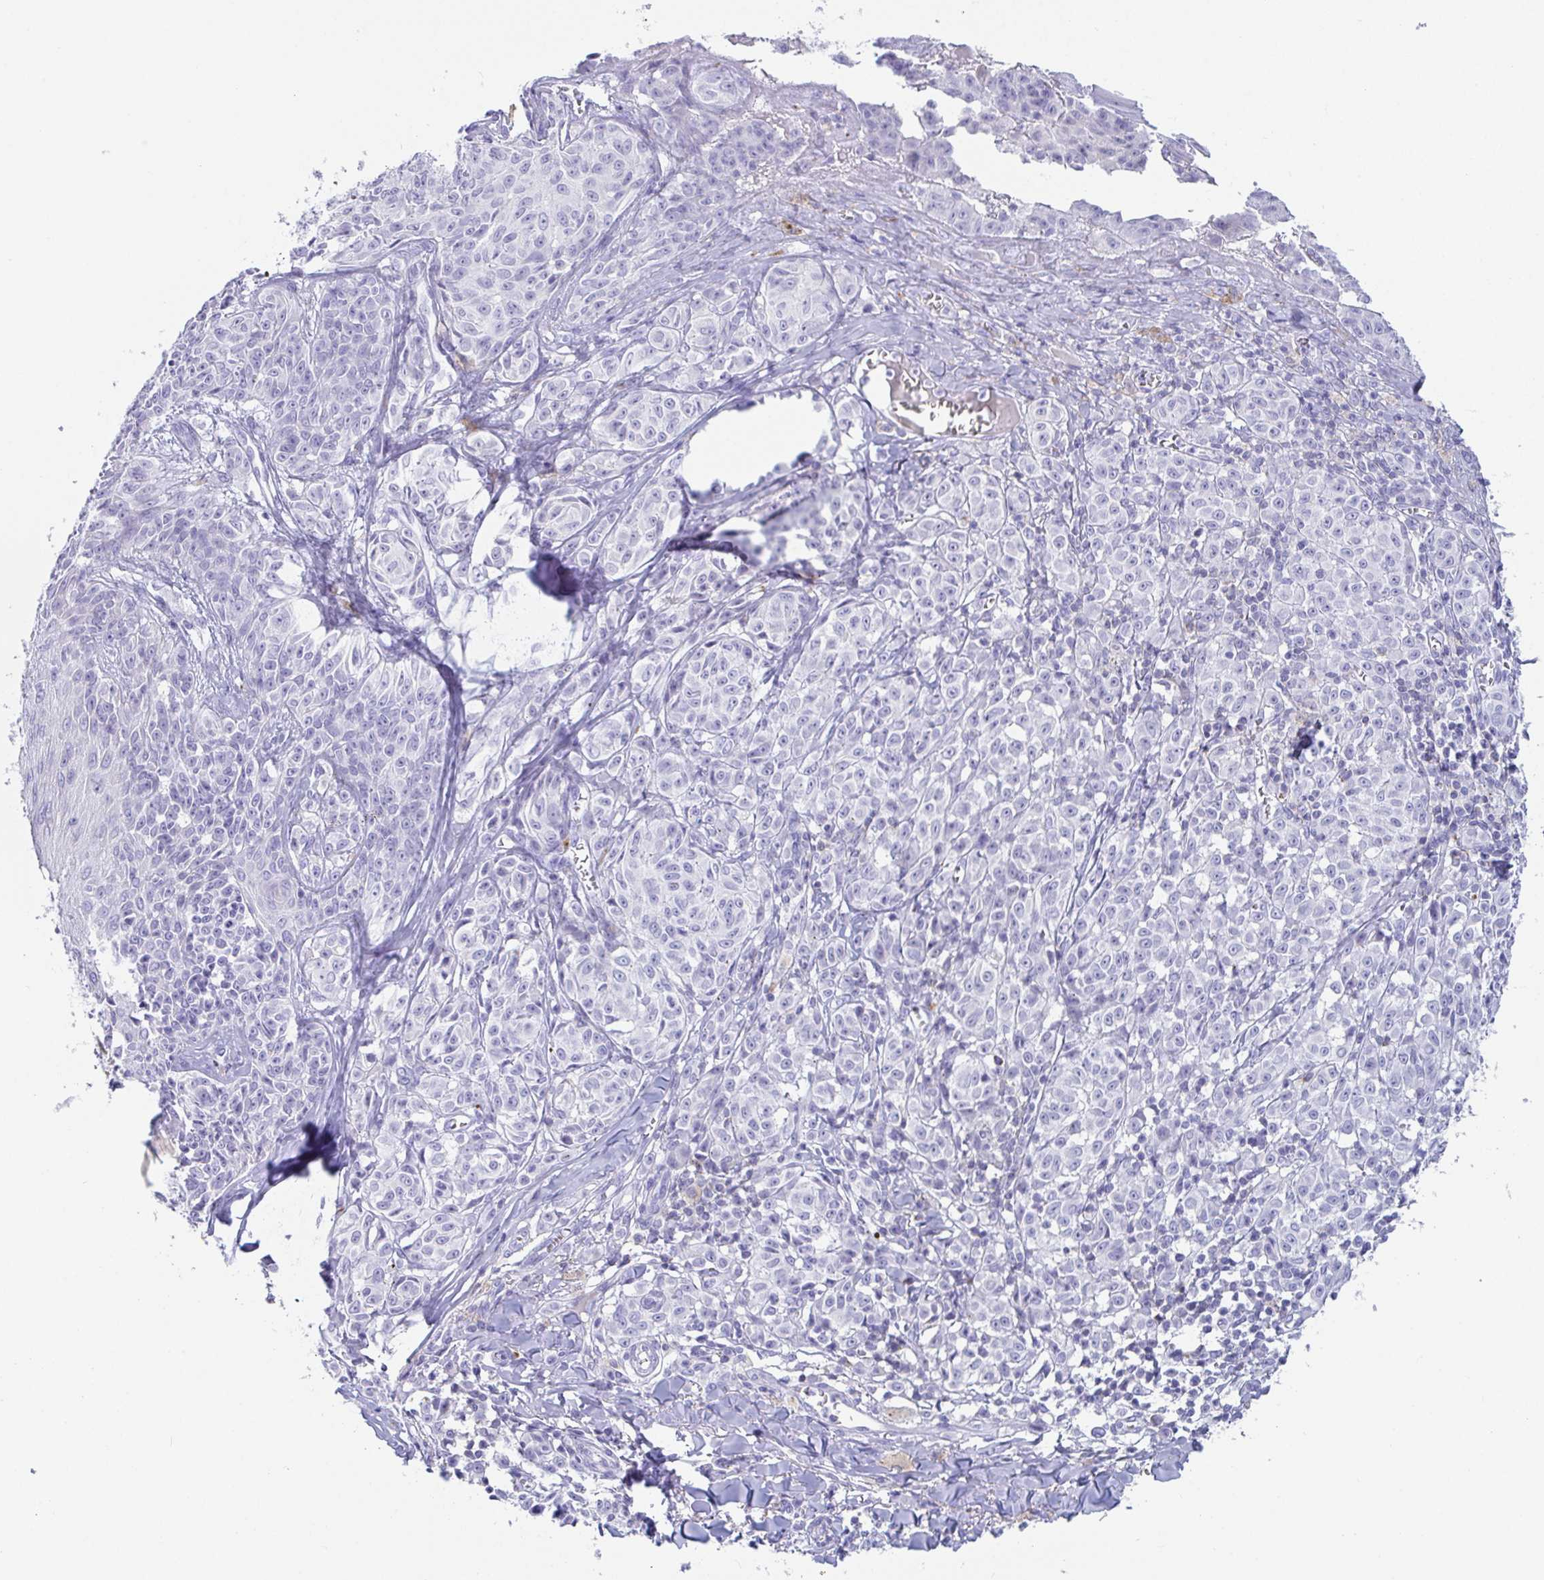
{"staining": {"intensity": "negative", "quantity": "none", "location": "none"}, "tissue": "melanoma", "cell_type": "Tumor cells", "image_type": "cancer", "snomed": [{"axis": "morphology", "description": "Malignant melanoma, NOS"}, {"axis": "topography", "description": "Skin"}], "caption": "Tumor cells are negative for protein expression in human melanoma.", "gene": "PLA2G1B", "patient": {"sex": "female", "age": 43}}